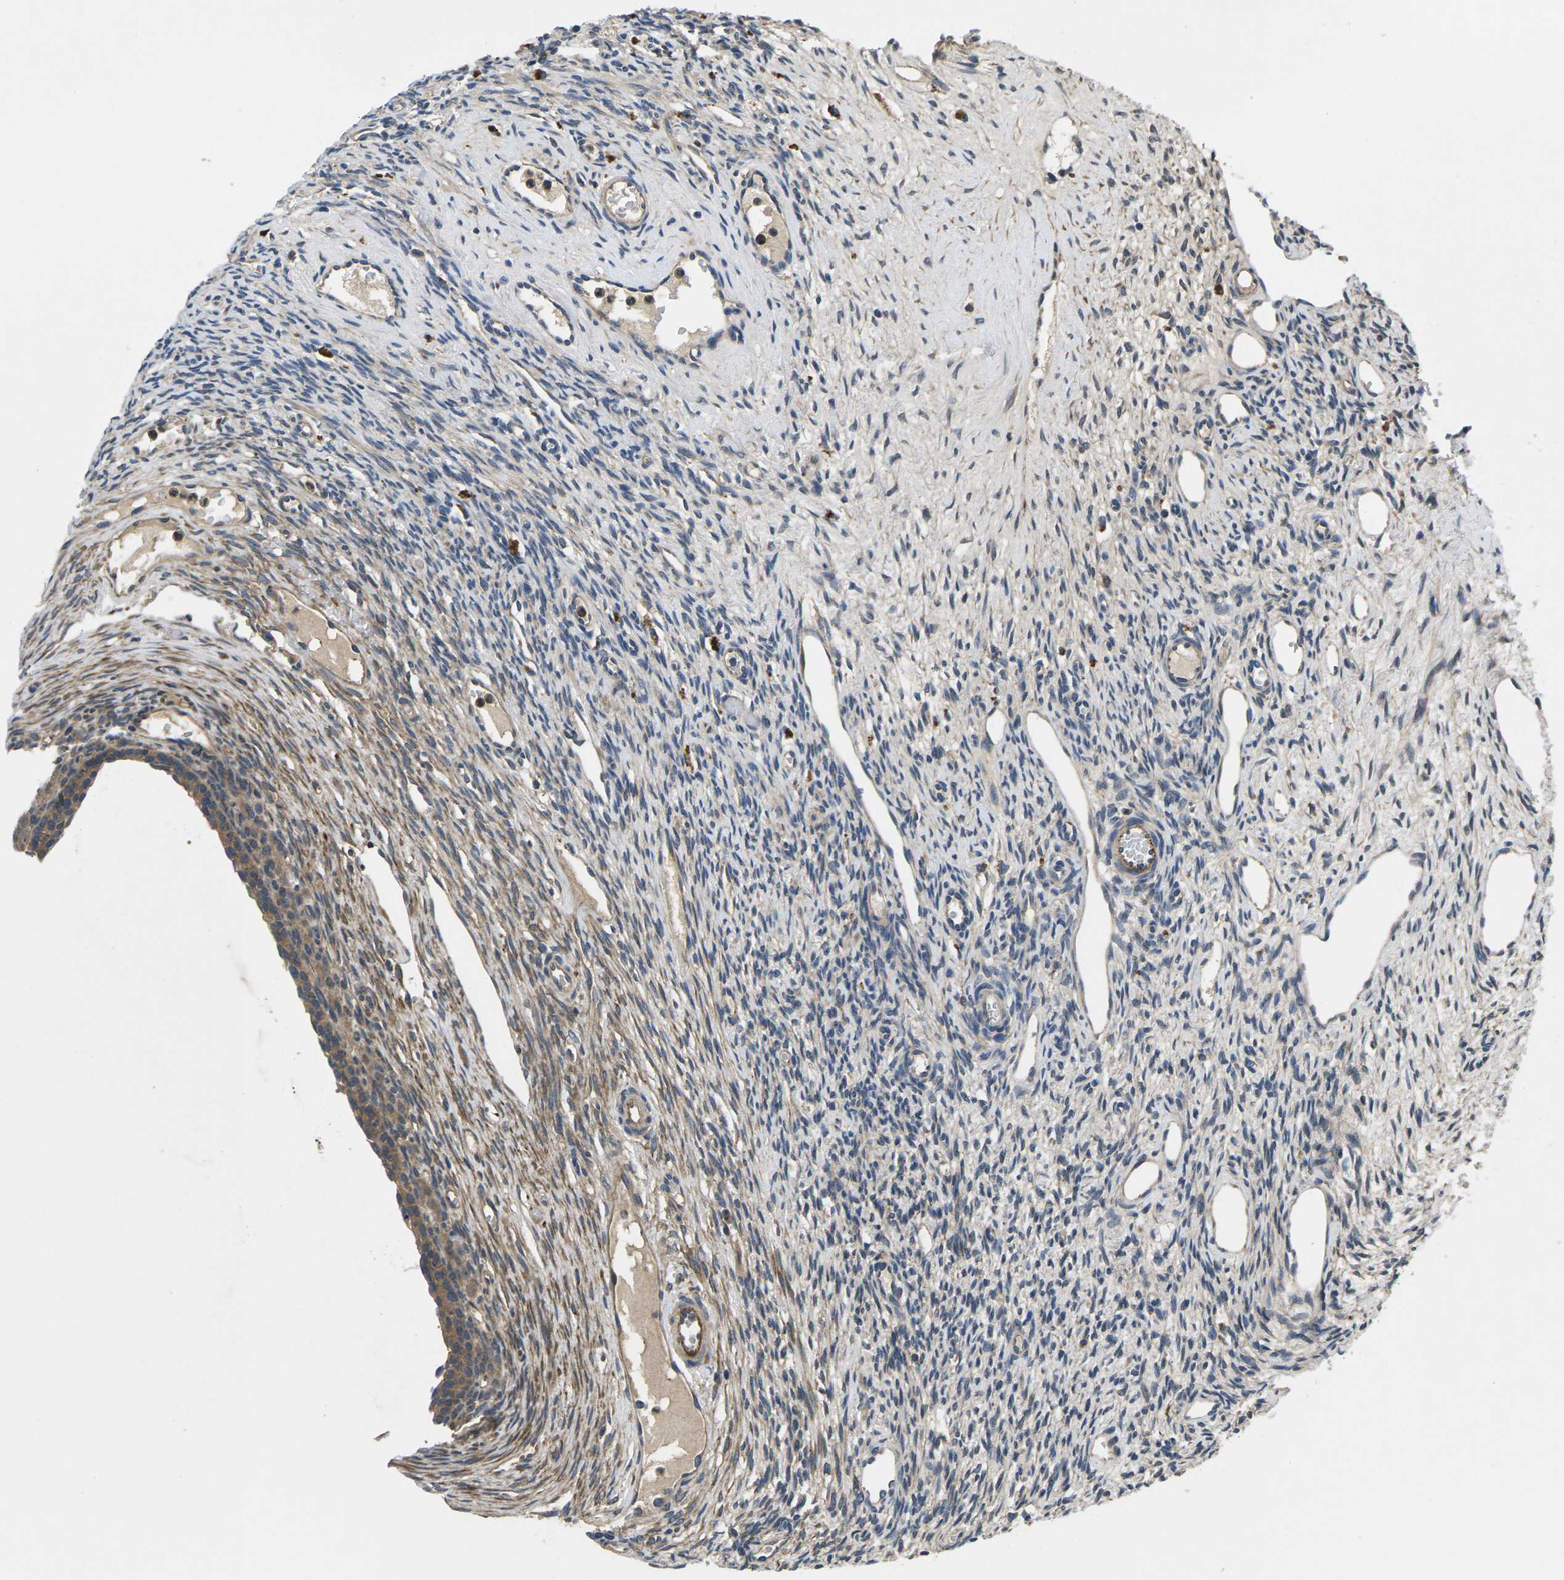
{"staining": {"intensity": "weak", "quantity": ">75%", "location": "cytoplasmic/membranous"}, "tissue": "ovary", "cell_type": "Ovarian stroma cells", "image_type": "normal", "snomed": [{"axis": "morphology", "description": "Normal tissue, NOS"}, {"axis": "topography", "description": "Ovary"}], "caption": "Protein expression analysis of unremarkable ovary demonstrates weak cytoplasmic/membranous expression in about >75% of ovarian stroma cells. The staining was performed using DAB, with brown indicating positive protein expression. Nuclei are stained blue with hematoxylin.", "gene": "PLCE1", "patient": {"sex": "female", "age": 33}}